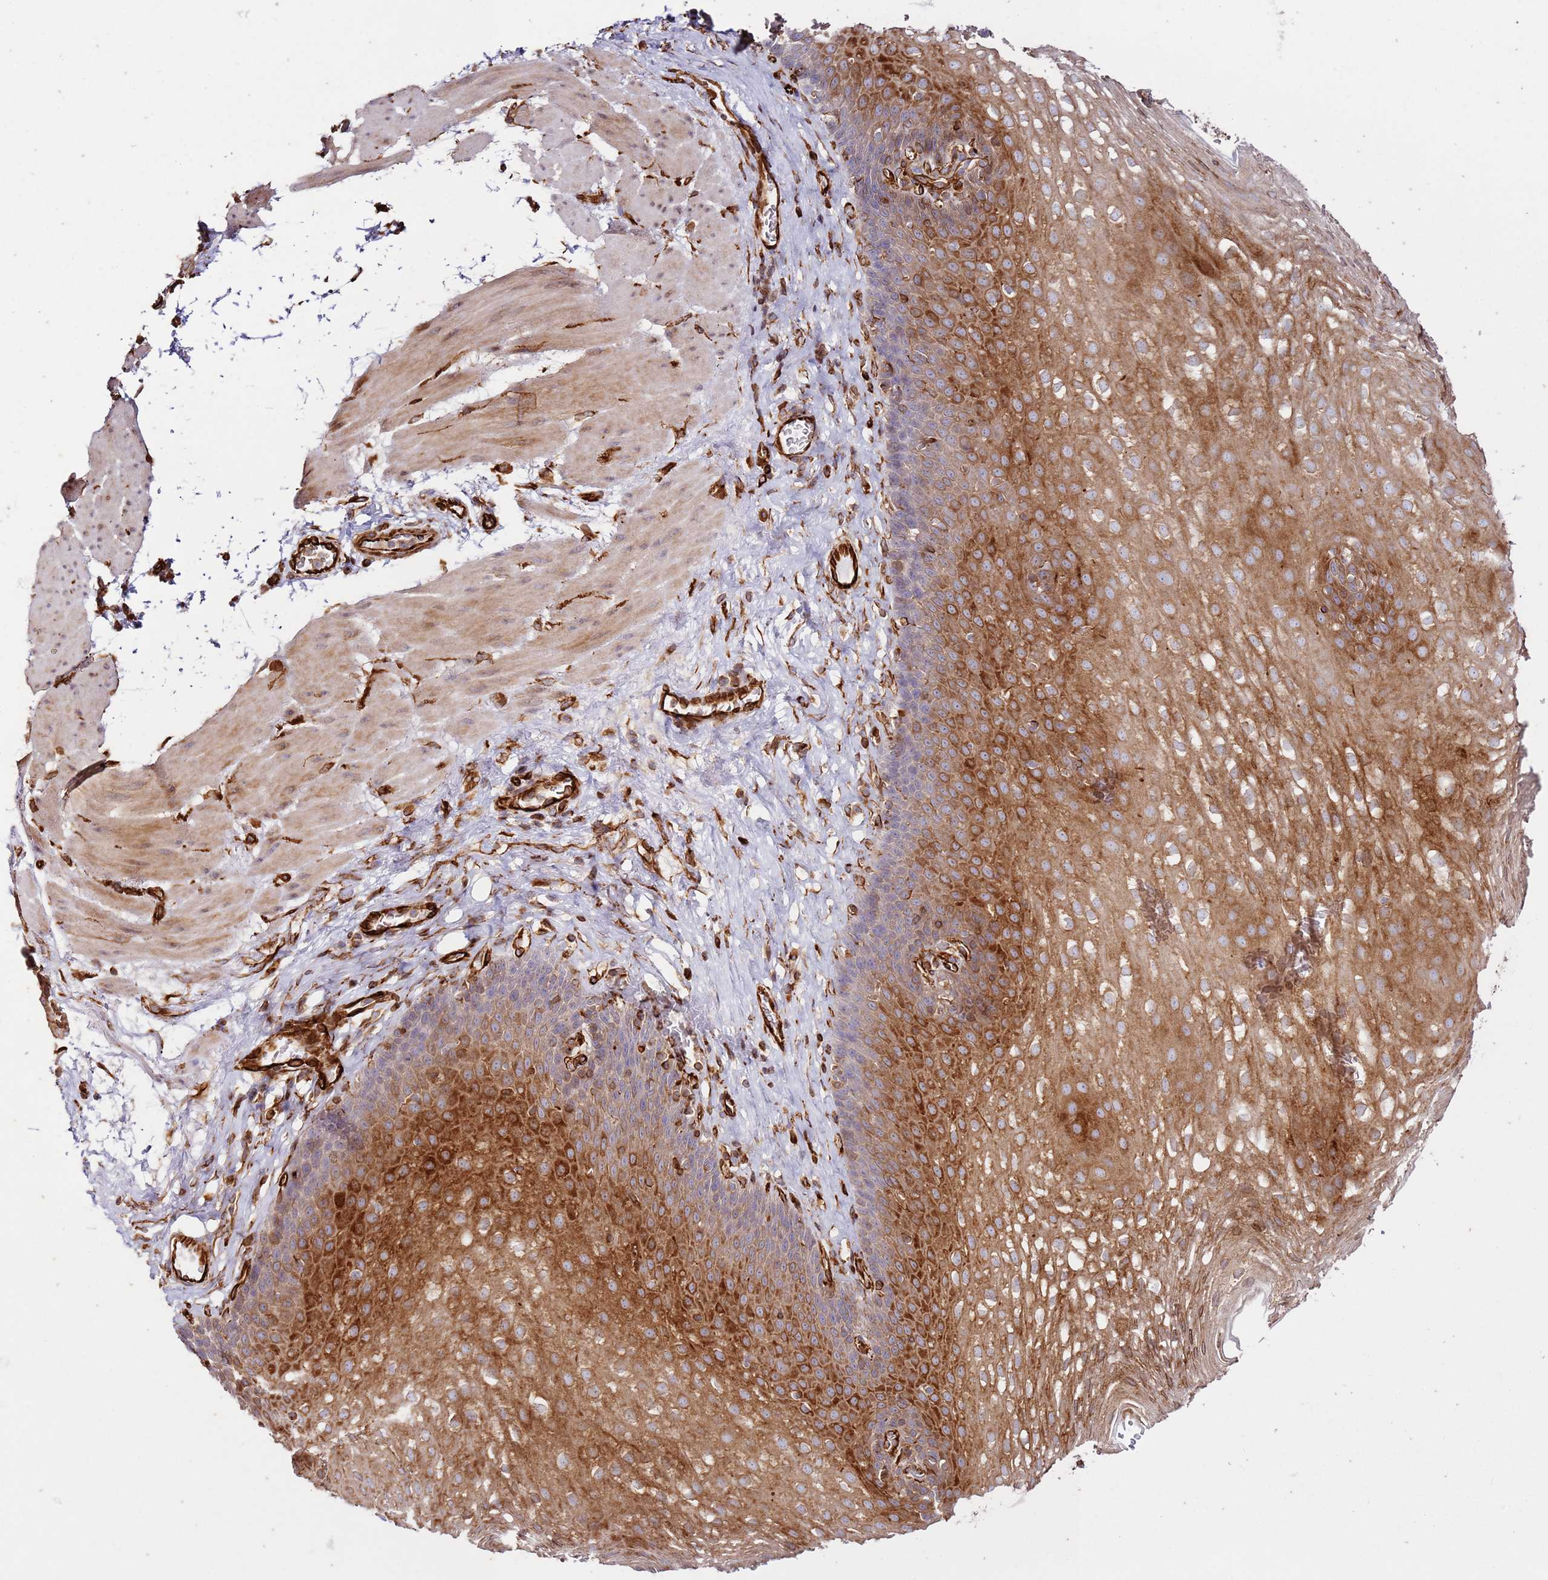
{"staining": {"intensity": "strong", "quantity": "25%-75%", "location": "cytoplasmic/membranous"}, "tissue": "esophagus", "cell_type": "Squamous epithelial cells", "image_type": "normal", "snomed": [{"axis": "morphology", "description": "Normal tissue, NOS"}, {"axis": "topography", "description": "Esophagus"}], "caption": "An image showing strong cytoplasmic/membranous staining in approximately 25%-75% of squamous epithelial cells in benign esophagus, as visualized by brown immunohistochemical staining.", "gene": "MRGPRE", "patient": {"sex": "female", "age": 66}}